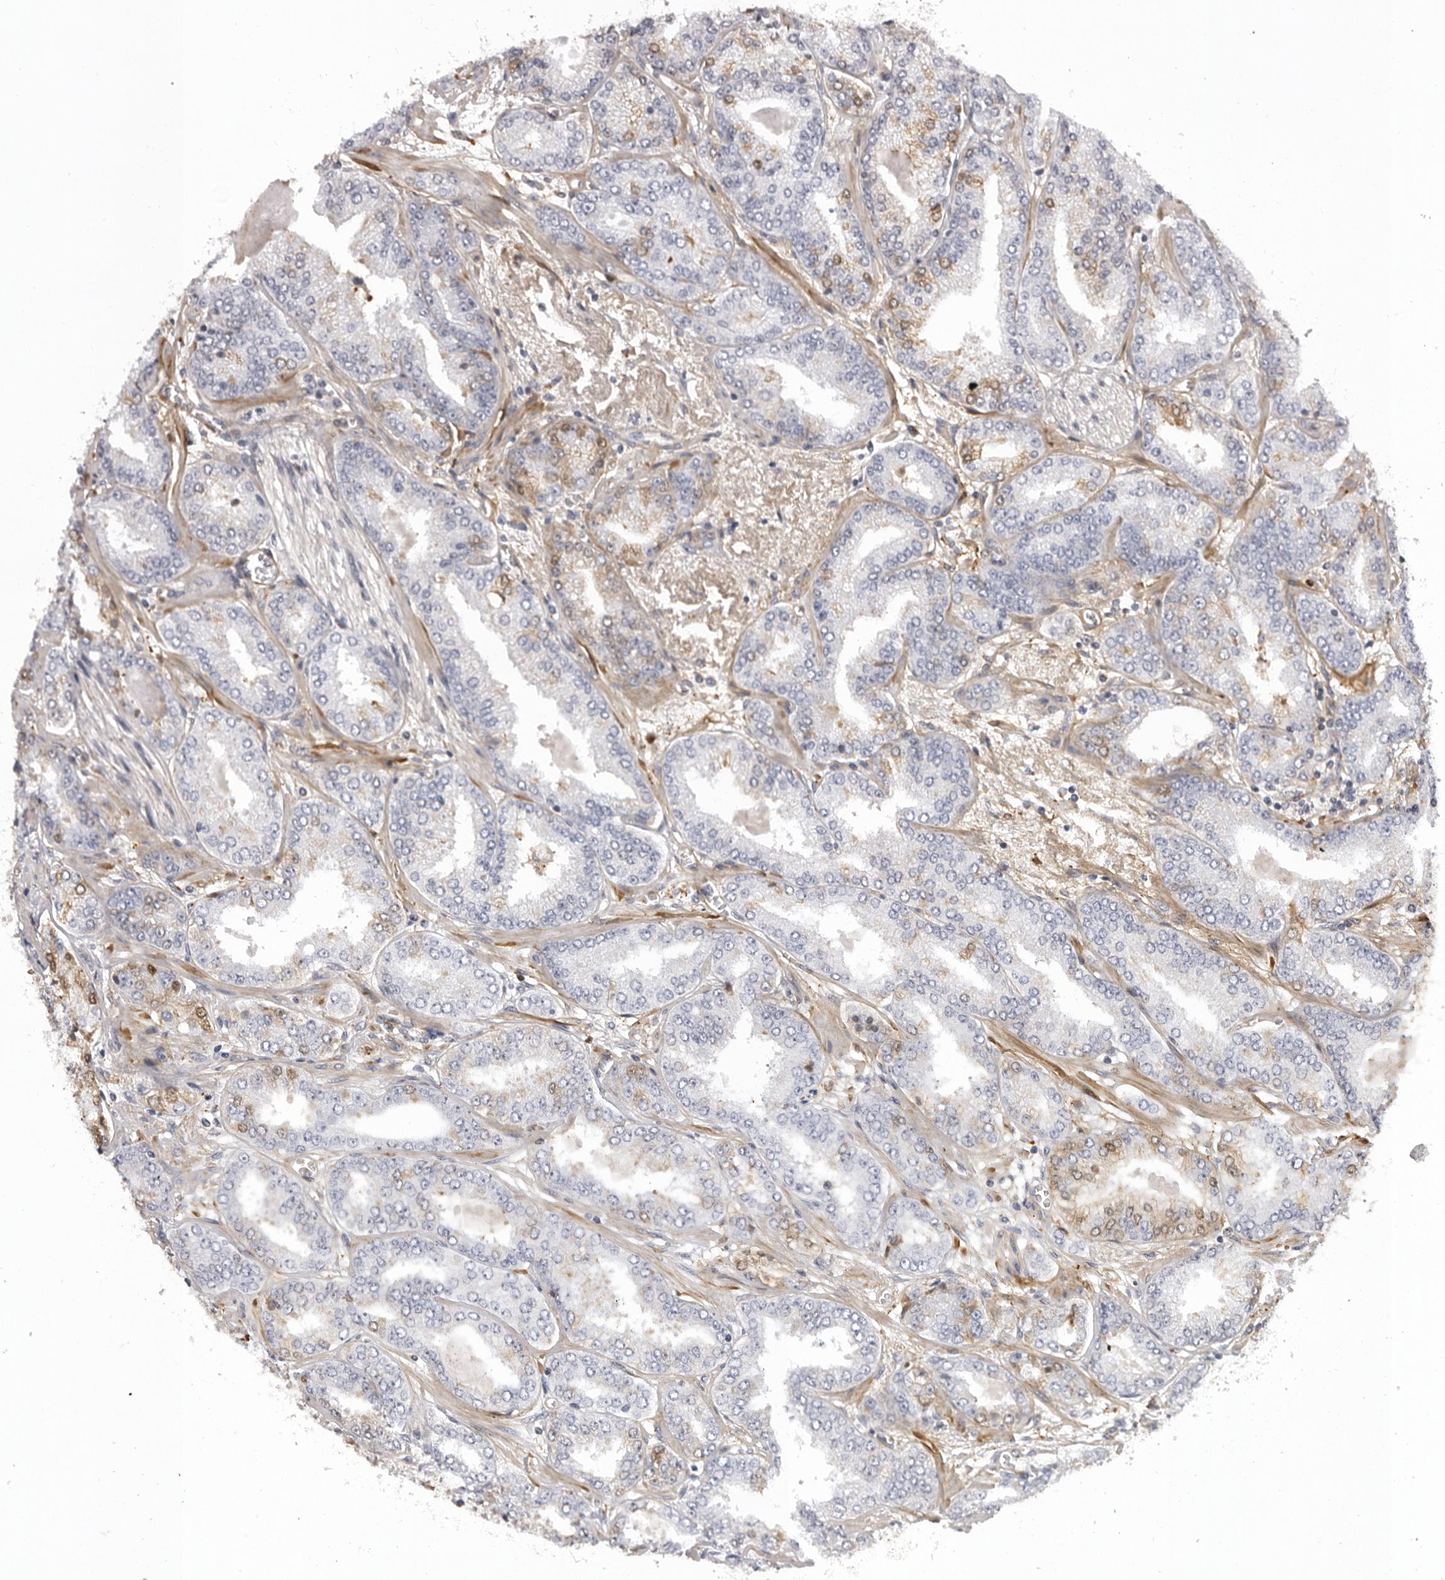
{"staining": {"intensity": "negative", "quantity": "none", "location": "none"}, "tissue": "prostate cancer", "cell_type": "Tumor cells", "image_type": "cancer", "snomed": [{"axis": "morphology", "description": "Adenocarcinoma, High grade"}, {"axis": "topography", "description": "Prostate"}], "caption": "Tumor cells show no significant staining in prostate cancer (high-grade adenocarcinoma).", "gene": "PLEKHF2", "patient": {"sex": "male", "age": 71}}